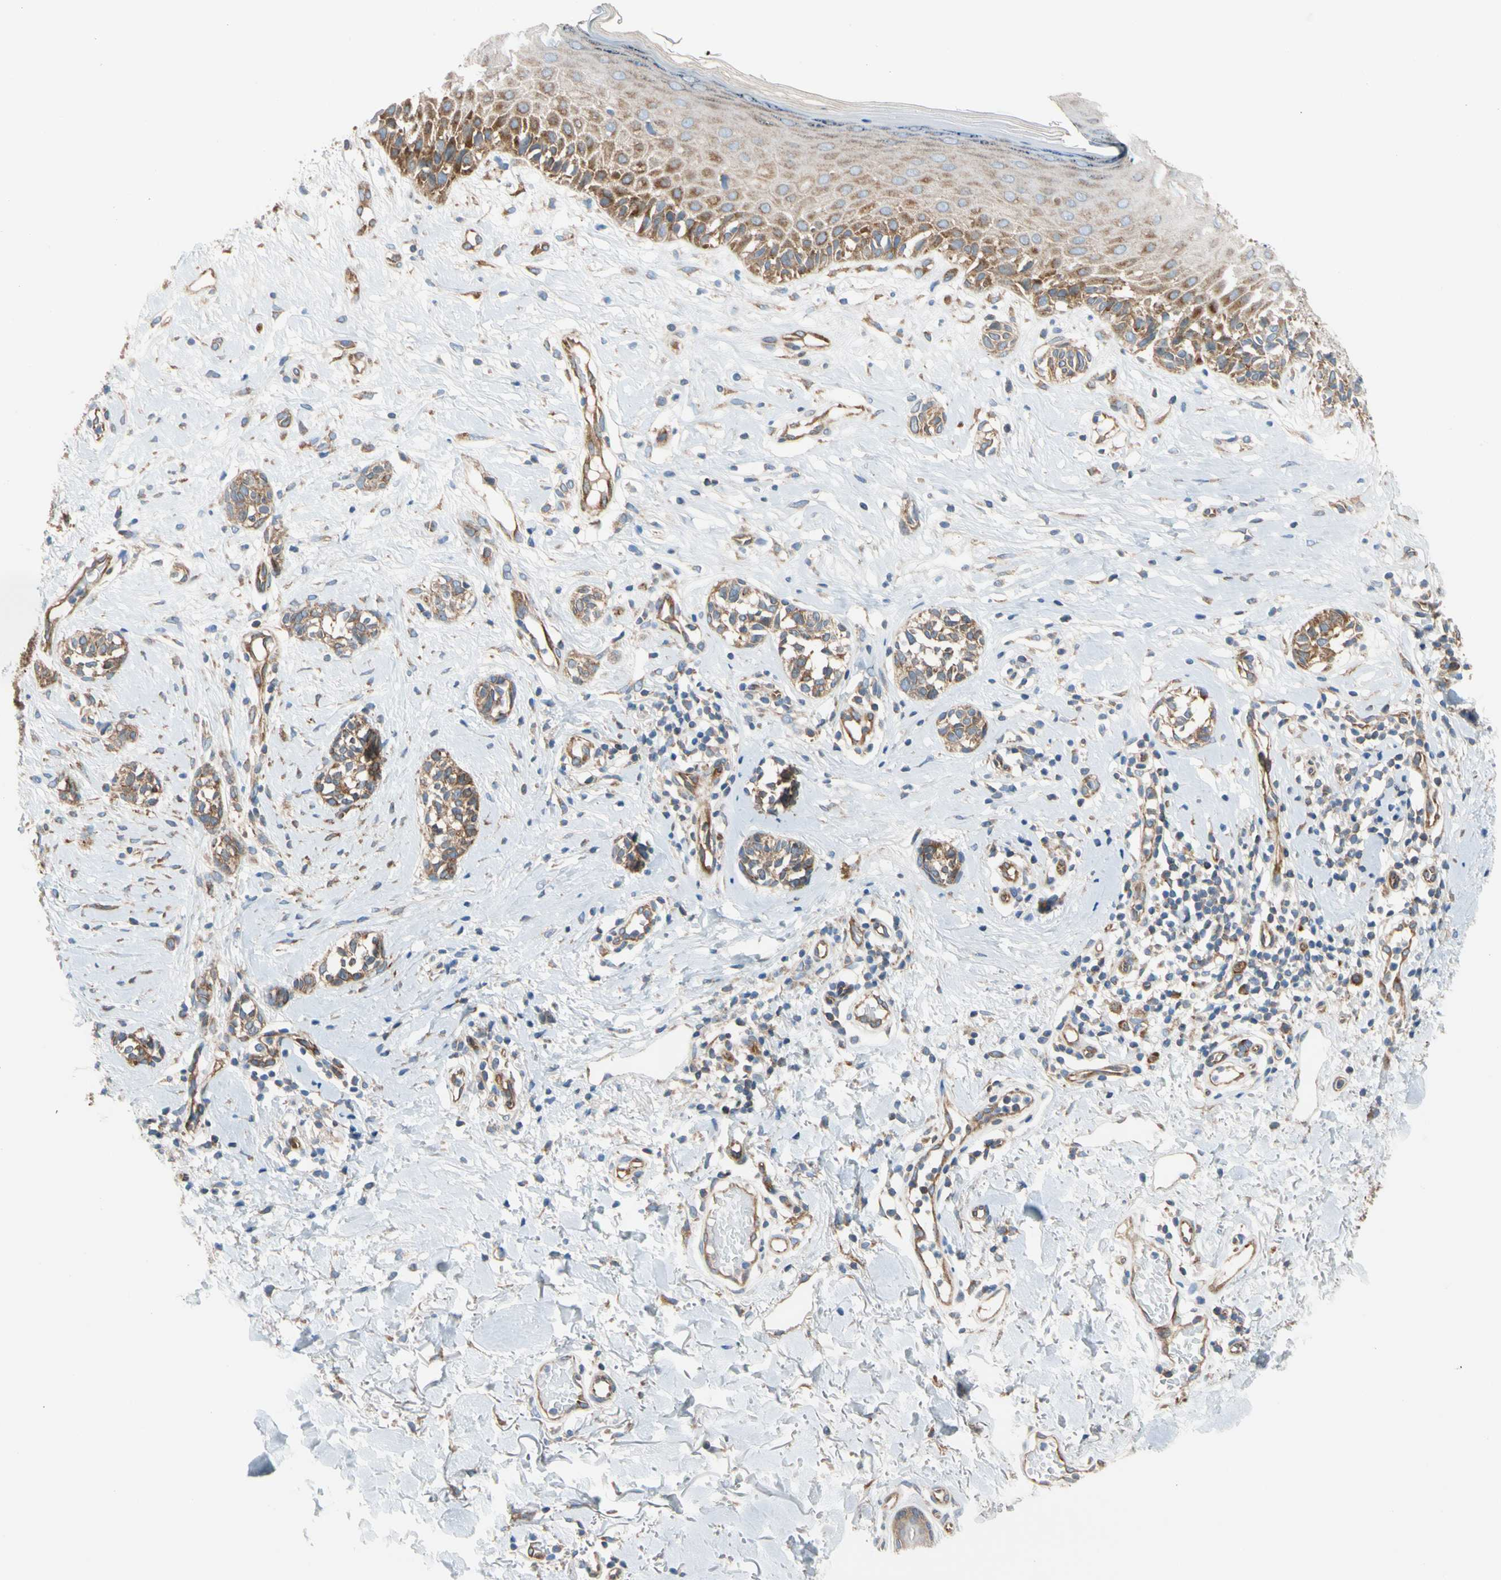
{"staining": {"intensity": "moderate", "quantity": ">75%", "location": "cytoplasmic/membranous"}, "tissue": "melanoma", "cell_type": "Tumor cells", "image_type": "cancer", "snomed": [{"axis": "morphology", "description": "Malignant melanoma, NOS"}, {"axis": "topography", "description": "Skin"}], "caption": "Tumor cells exhibit moderate cytoplasmic/membranous expression in approximately >75% of cells in malignant melanoma. Nuclei are stained in blue.", "gene": "GPHN", "patient": {"sex": "male", "age": 64}}